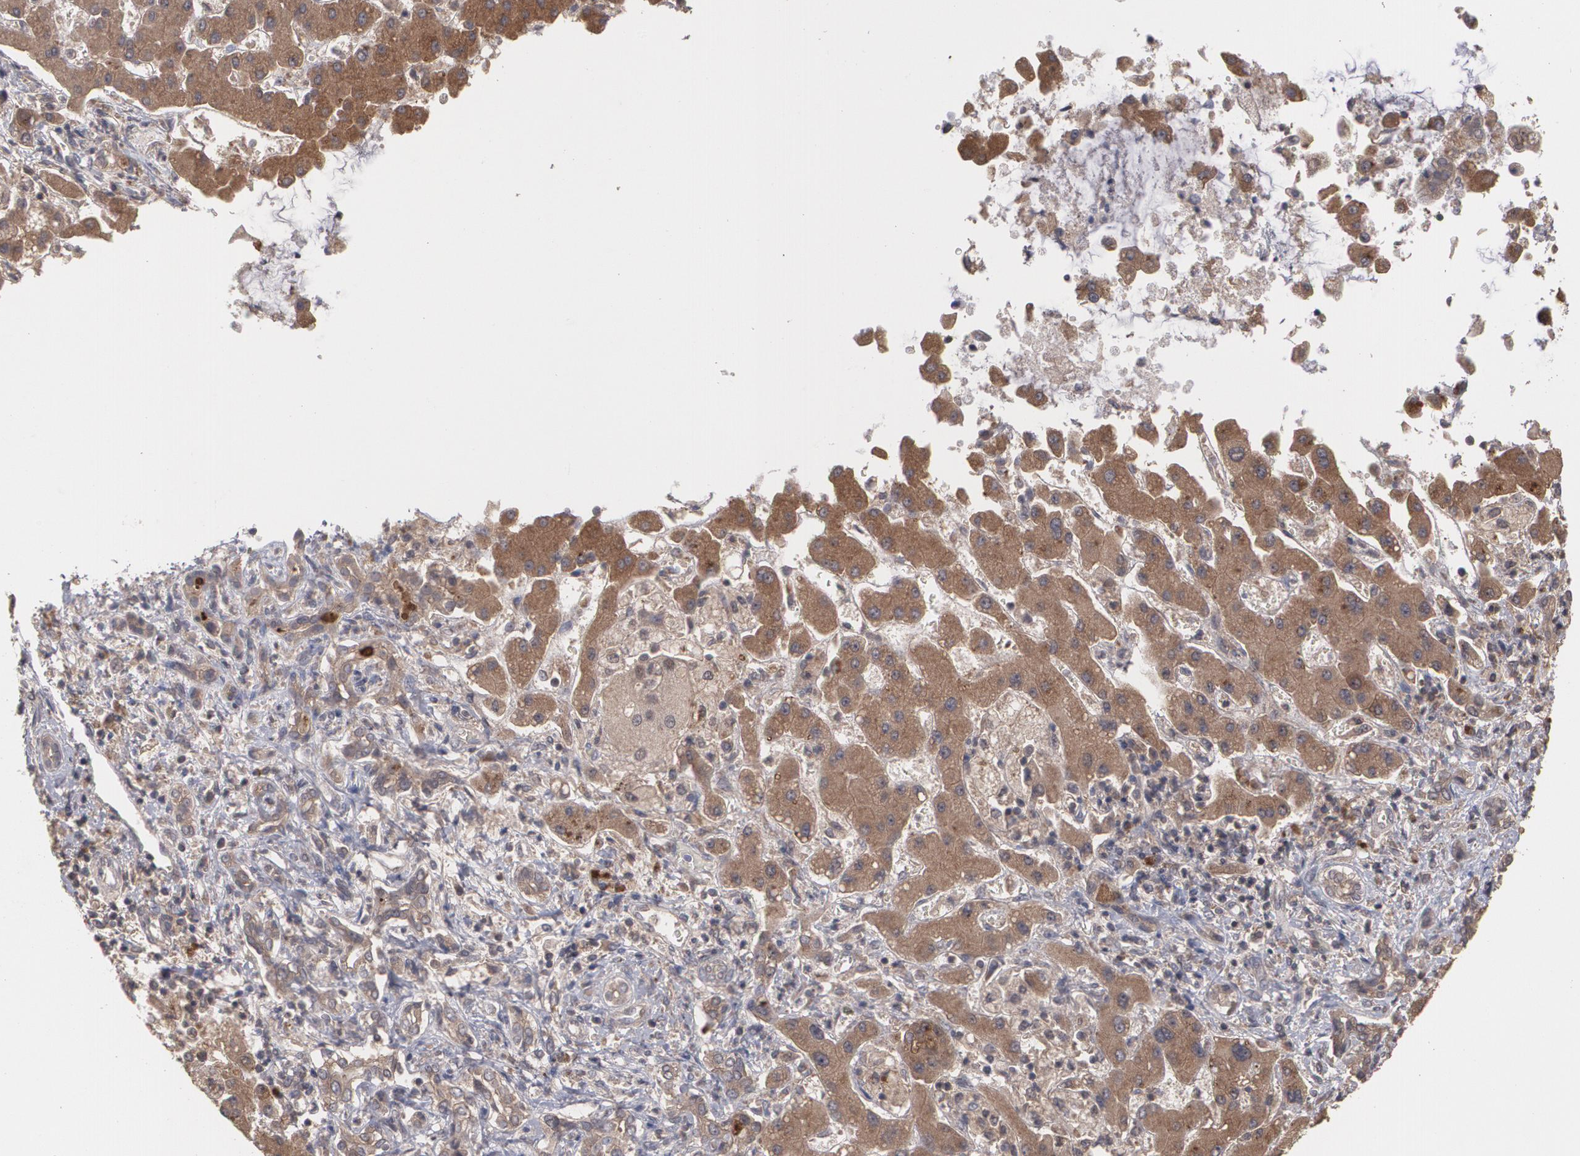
{"staining": {"intensity": "moderate", "quantity": ">75%", "location": "cytoplasmic/membranous"}, "tissue": "liver cancer", "cell_type": "Tumor cells", "image_type": "cancer", "snomed": [{"axis": "morphology", "description": "Cholangiocarcinoma"}, {"axis": "topography", "description": "Liver"}], "caption": "This image reveals immunohistochemistry staining of human liver cancer, with medium moderate cytoplasmic/membranous staining in approximately >75% of tumor cells.", "gene": "ARF6", "patient": {"sex": "male", "age": 50}}